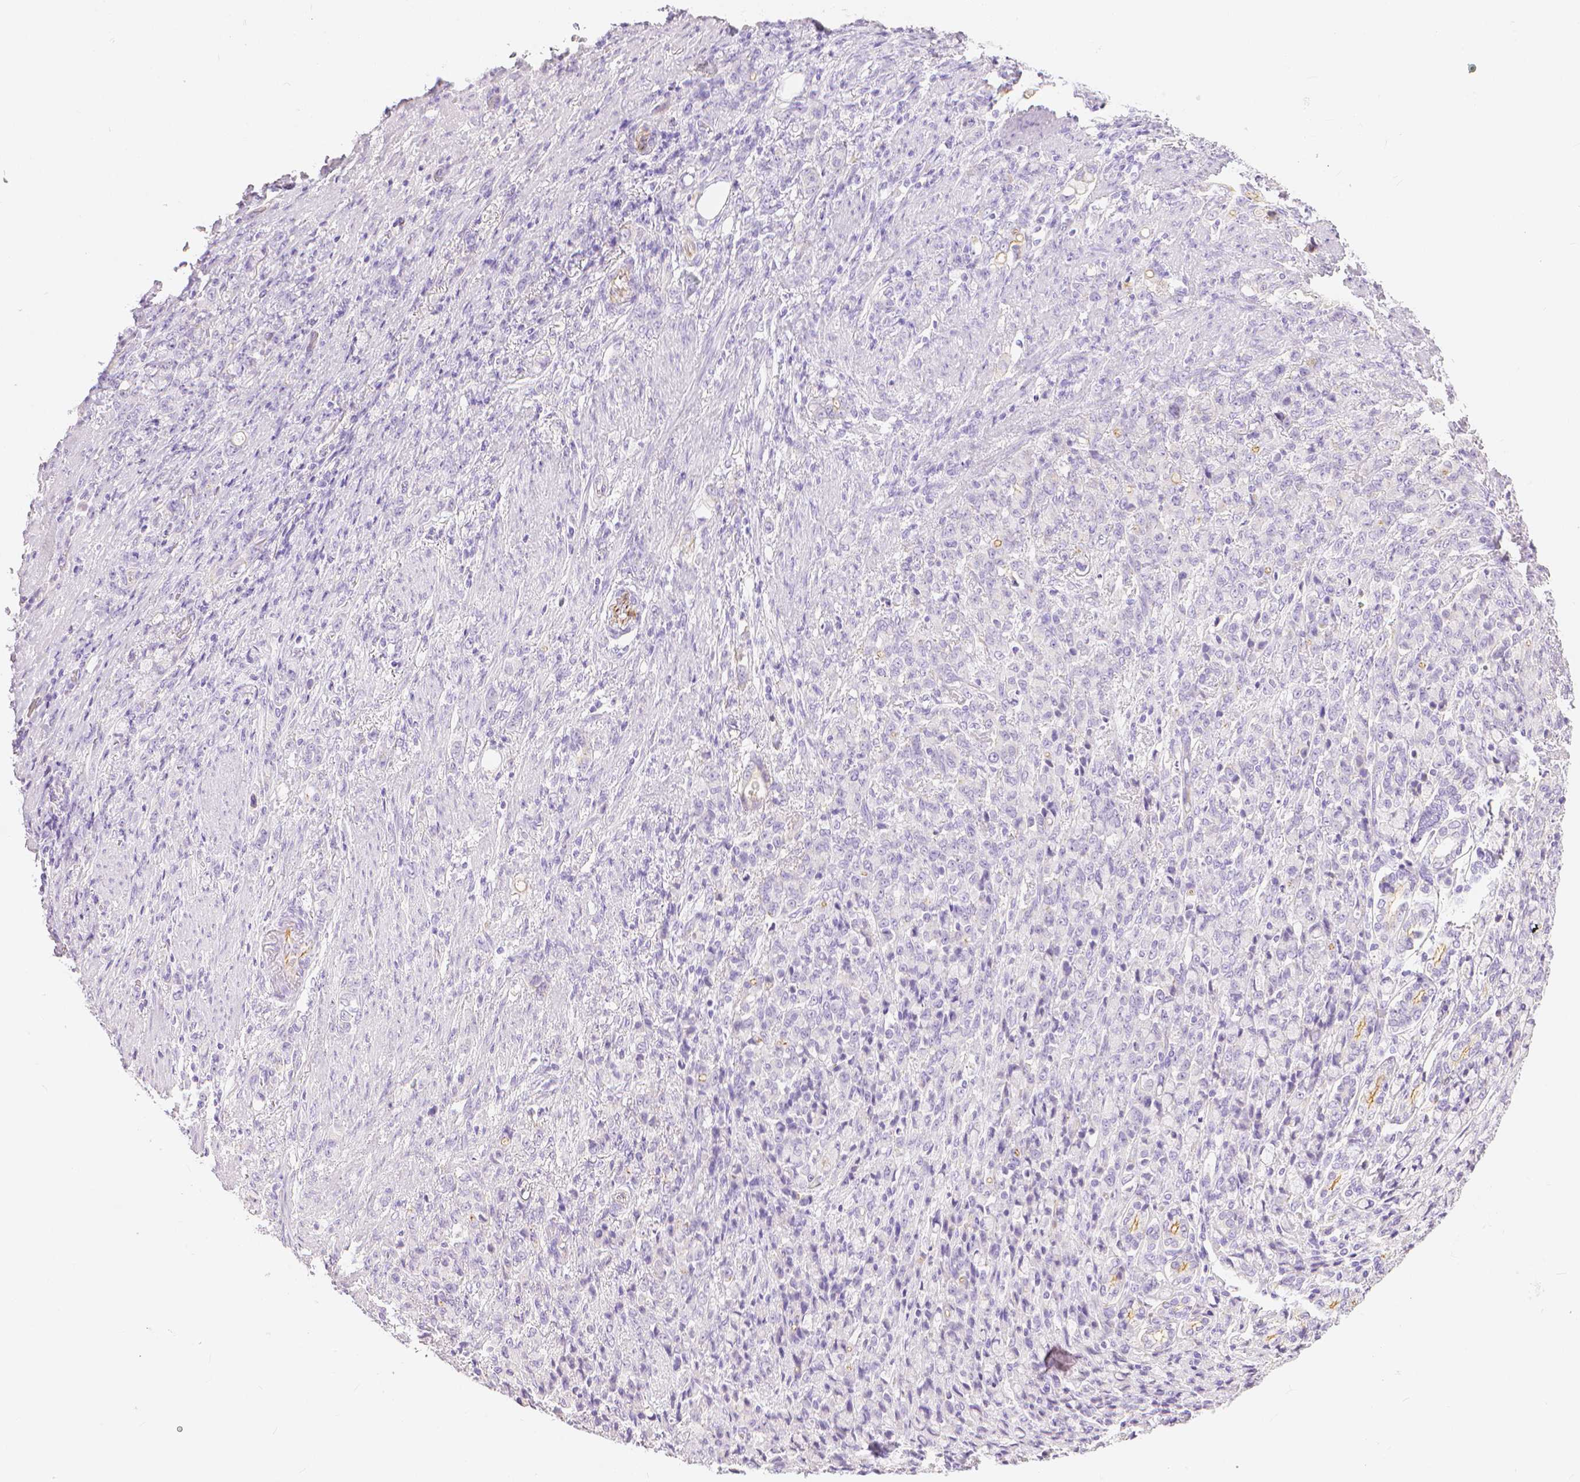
{"staining": {"intensity": "moderate", "quantity": "<25%", "location": "cytoplasmic/membranous"}, "tissue": "stomach cancer", "cell_type": "Tumor cells", "image_type": "cancer", "snomed": [{"axis": "morphology", "description": "Adenocarcinoma, NOS"}, {"axis": "topography", "description": "Stomach"}], "caption": "Adenocarcinoma (stomach) tissue exhibits moderate cytoplasmic/membranous expression in approximately <25% of tumor cells, visualized by immunohistochemistry.", "gene": "SLC27A5", "patient": {"sex": "female", "age": 79}}